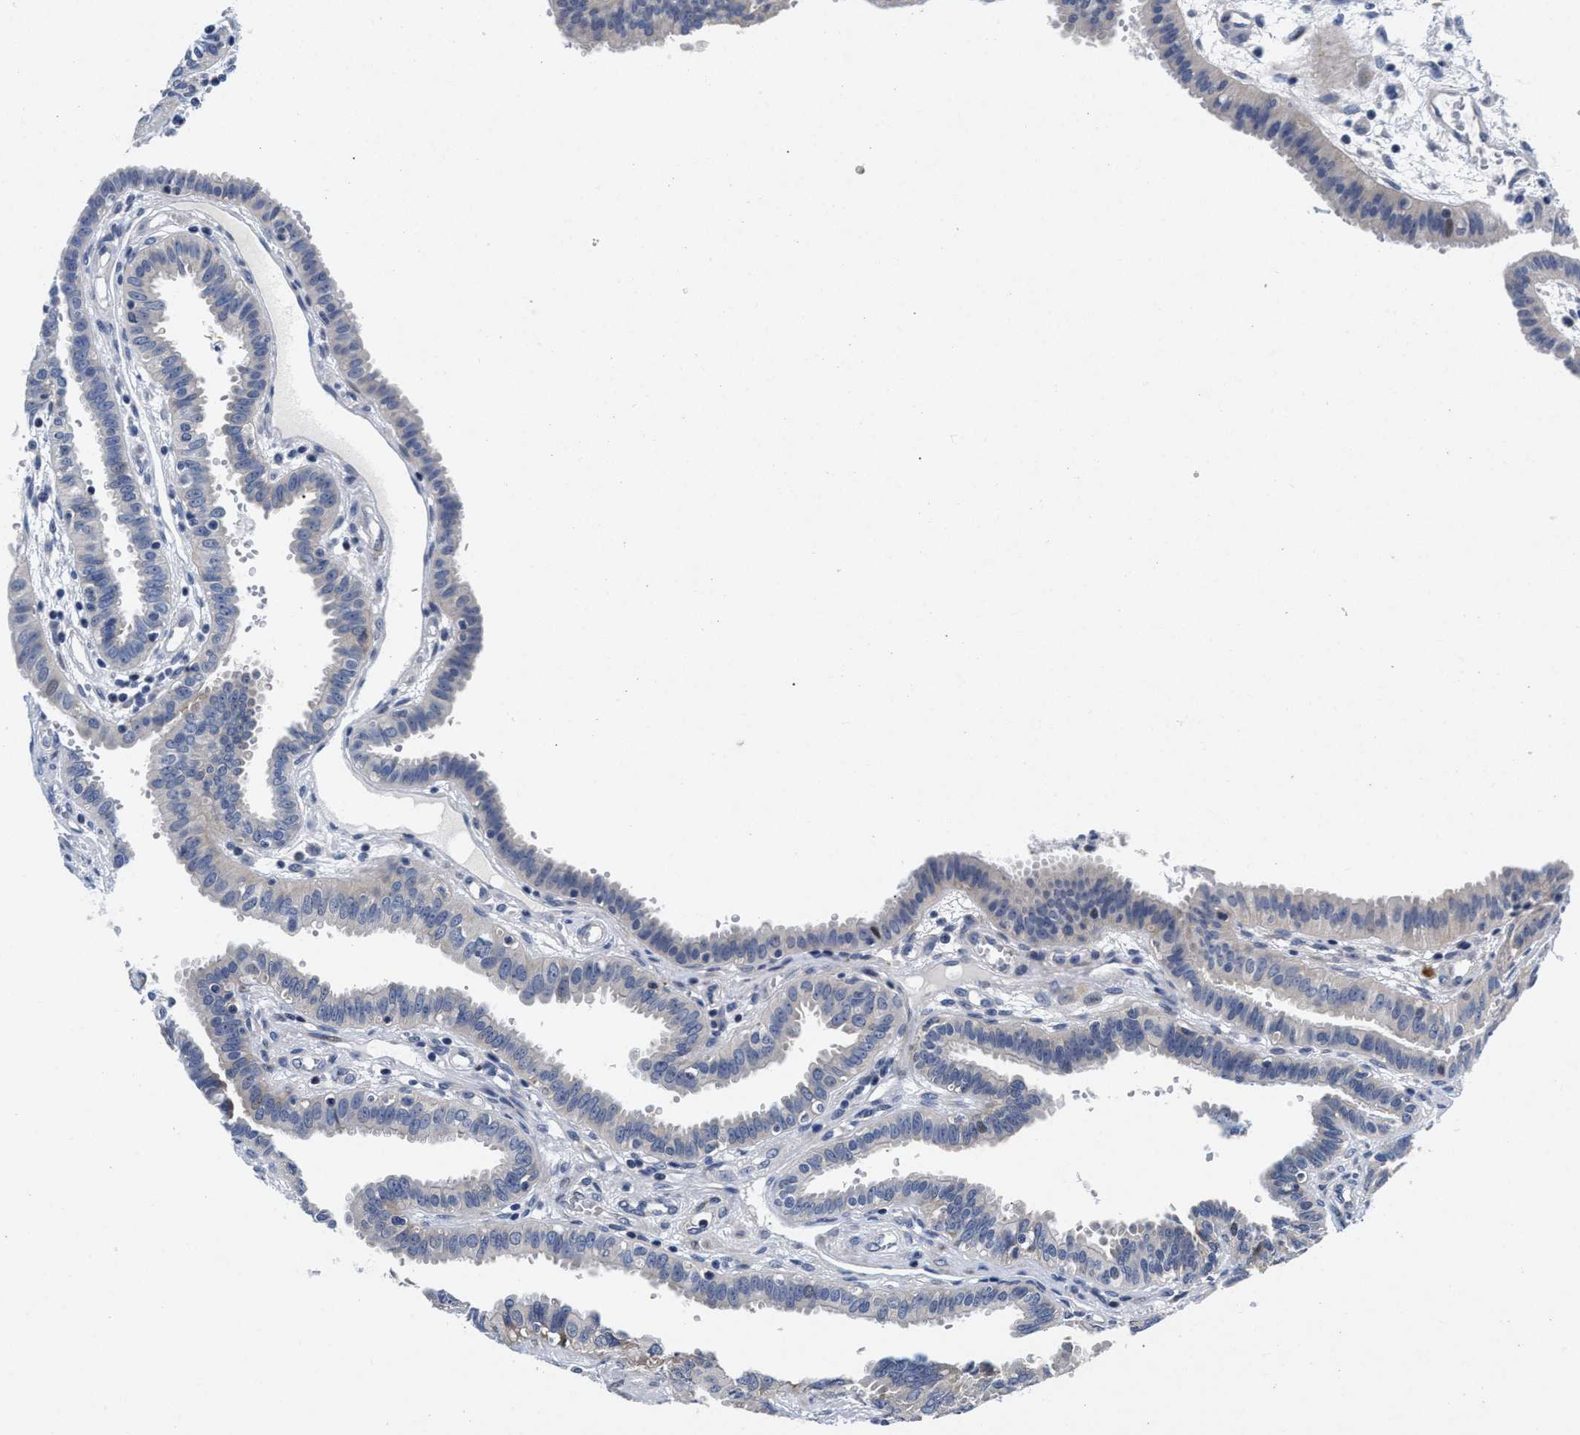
{"staining": {"intensity": "negative", "quantity": "none", "location": "none"}, "tissue": "fallopian tube", "cell_type": "Glandular cells", "image_type": "normal", "snomed": [{"axis": "morphology", "description": "Normal tissue, NOS"}, {"axis": "topography", "description": "Fallopian tube"}, {"axis": "topography", "description": "Placenta"}], "caption": "Immunohistochemistry histopathology image of benign fallopian tube: human fallopian tube stained with DAB displays no significant protein staining in glandular cells.", "gene": "LAD1", "patient": {"sex": "female", "age": 32}}